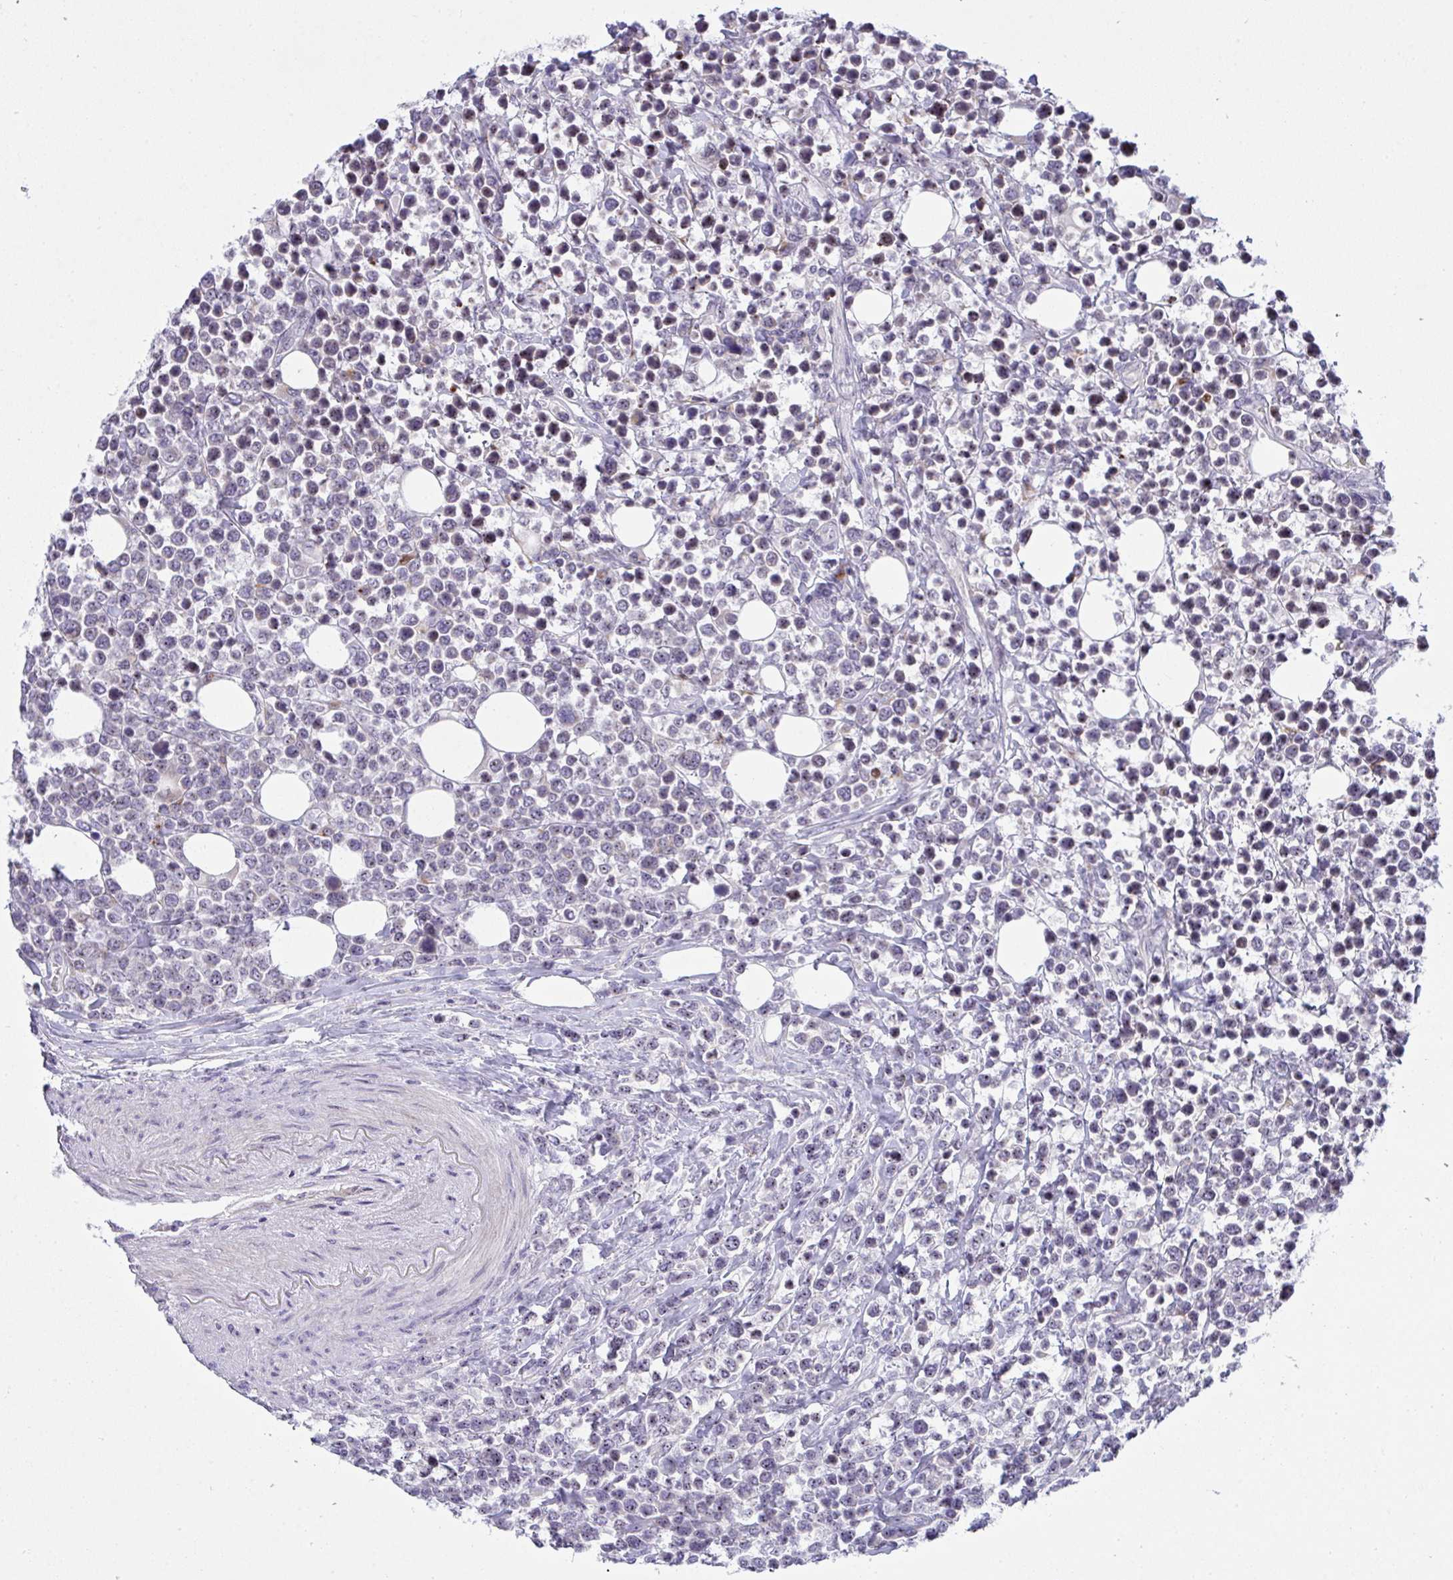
{"staining": {"intensity": "negative", "quantity": "none", "location": "none"}, "tissue": "lymphoma", "cell_type": "Tumor cells", "image_type": "cancer", "snomed": [{"axis": "morphology", "description": "Malignant lymphoma, non-Hodgkin's type, Low grade"}, {"axis": "topography", "description": "Lymph node"}], "caption": "There is no significant expression in tumor cells of lymphoma.", "gene": "NT5C1A", "patient": {"sex": "male", "age": 60}}